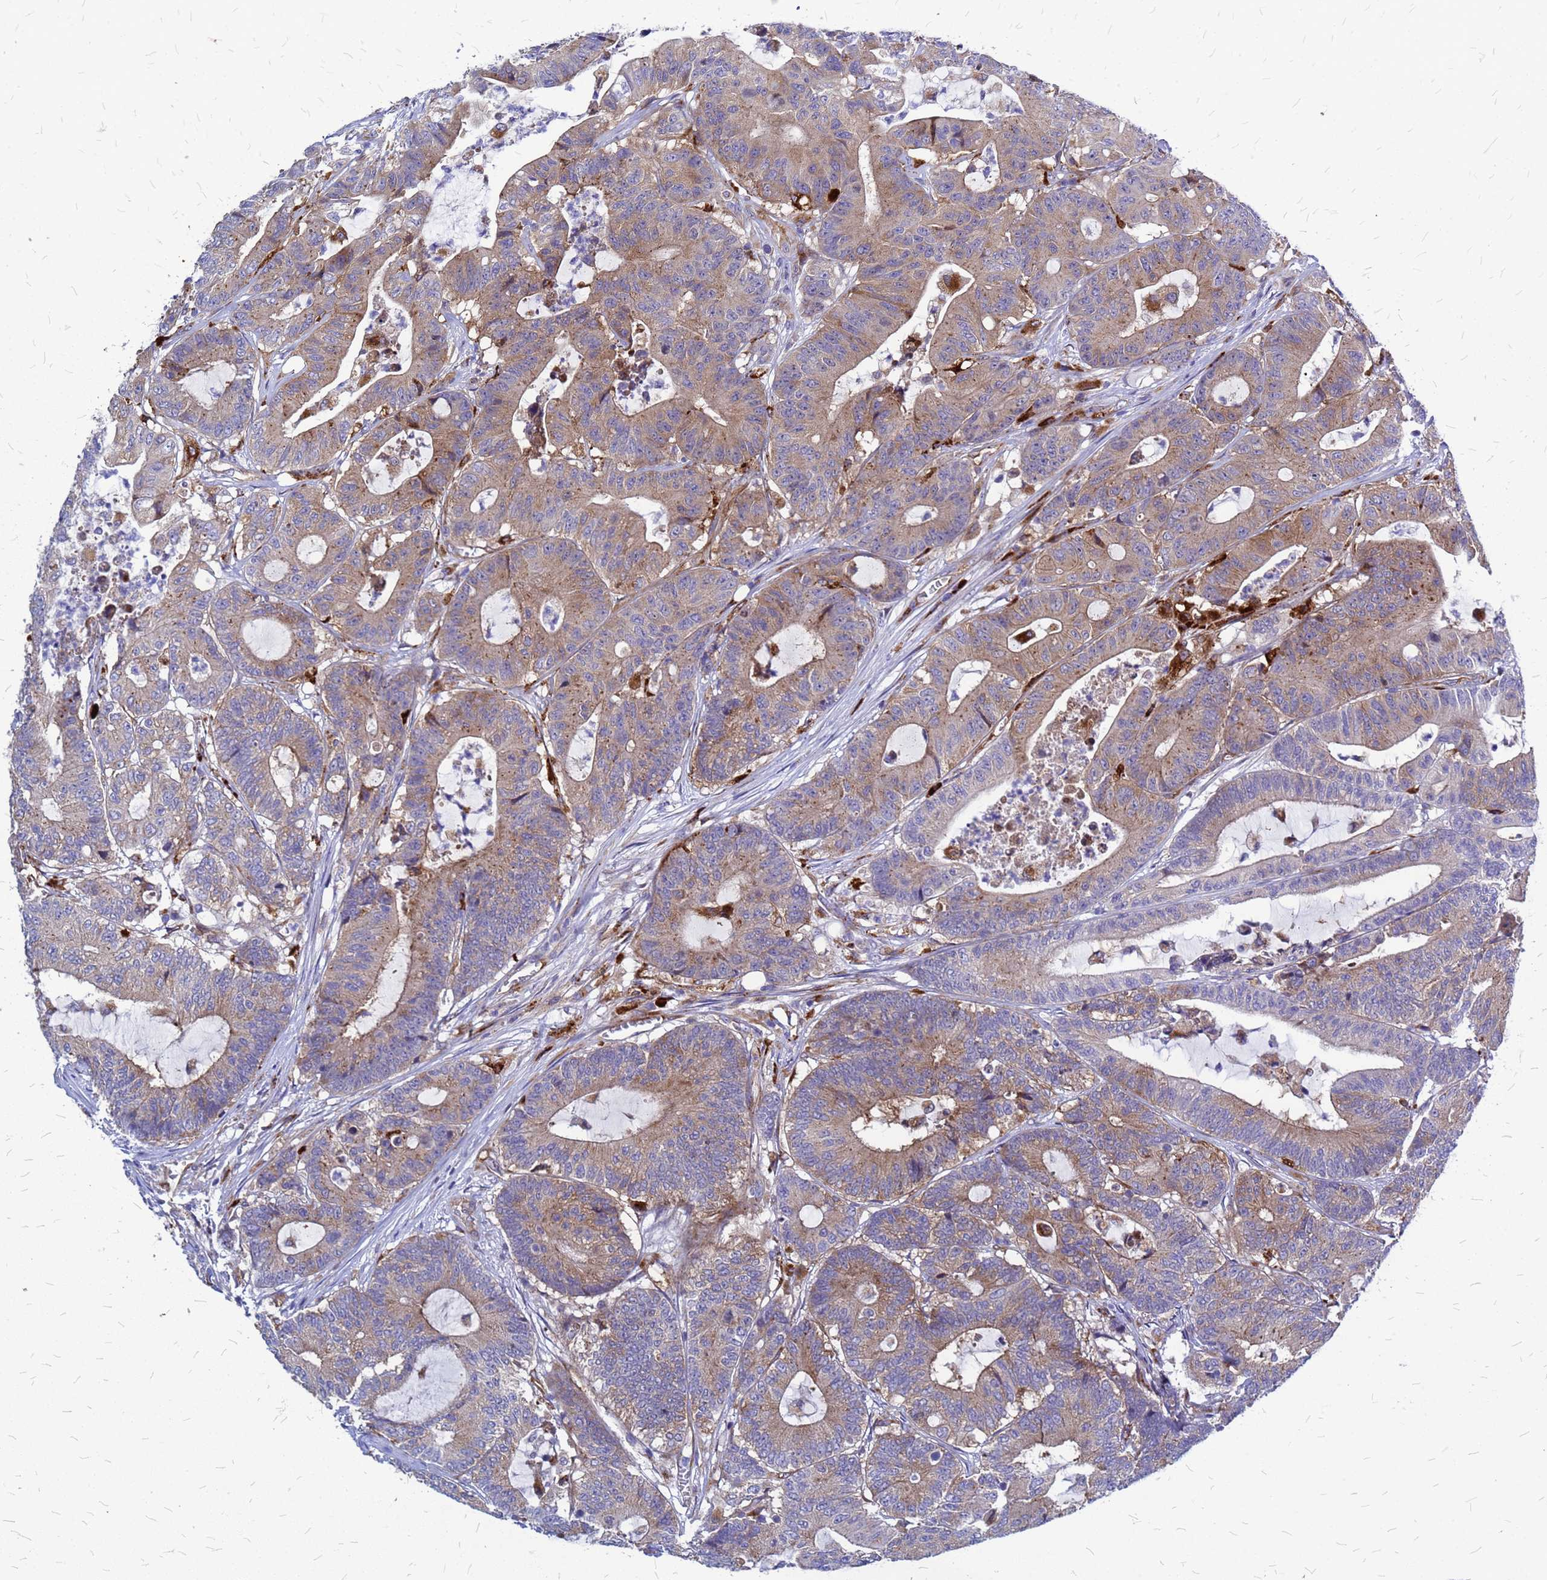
{"staining": {"intensity": "moderate", "quantity": ">75%", "location": "cytoplasmic/membranous"}, "tissue": "colorectal cancer", "cell_type": "Tumor cells", "image_type": "cancer", "snomed": [{"axis": "morphology", "description": "Adenocarcinoma, NOS"}, {"axis": "topography", "description": "Colon"}], "caption": "Colorectal adenocarcinoma stained with immunohistochemistry reveals moderate cytoplasmic/membranous staining in about >75% of tumor cells.", "gene": "NOSTRIN", "patient": {"sex": "female", "age": 84}}